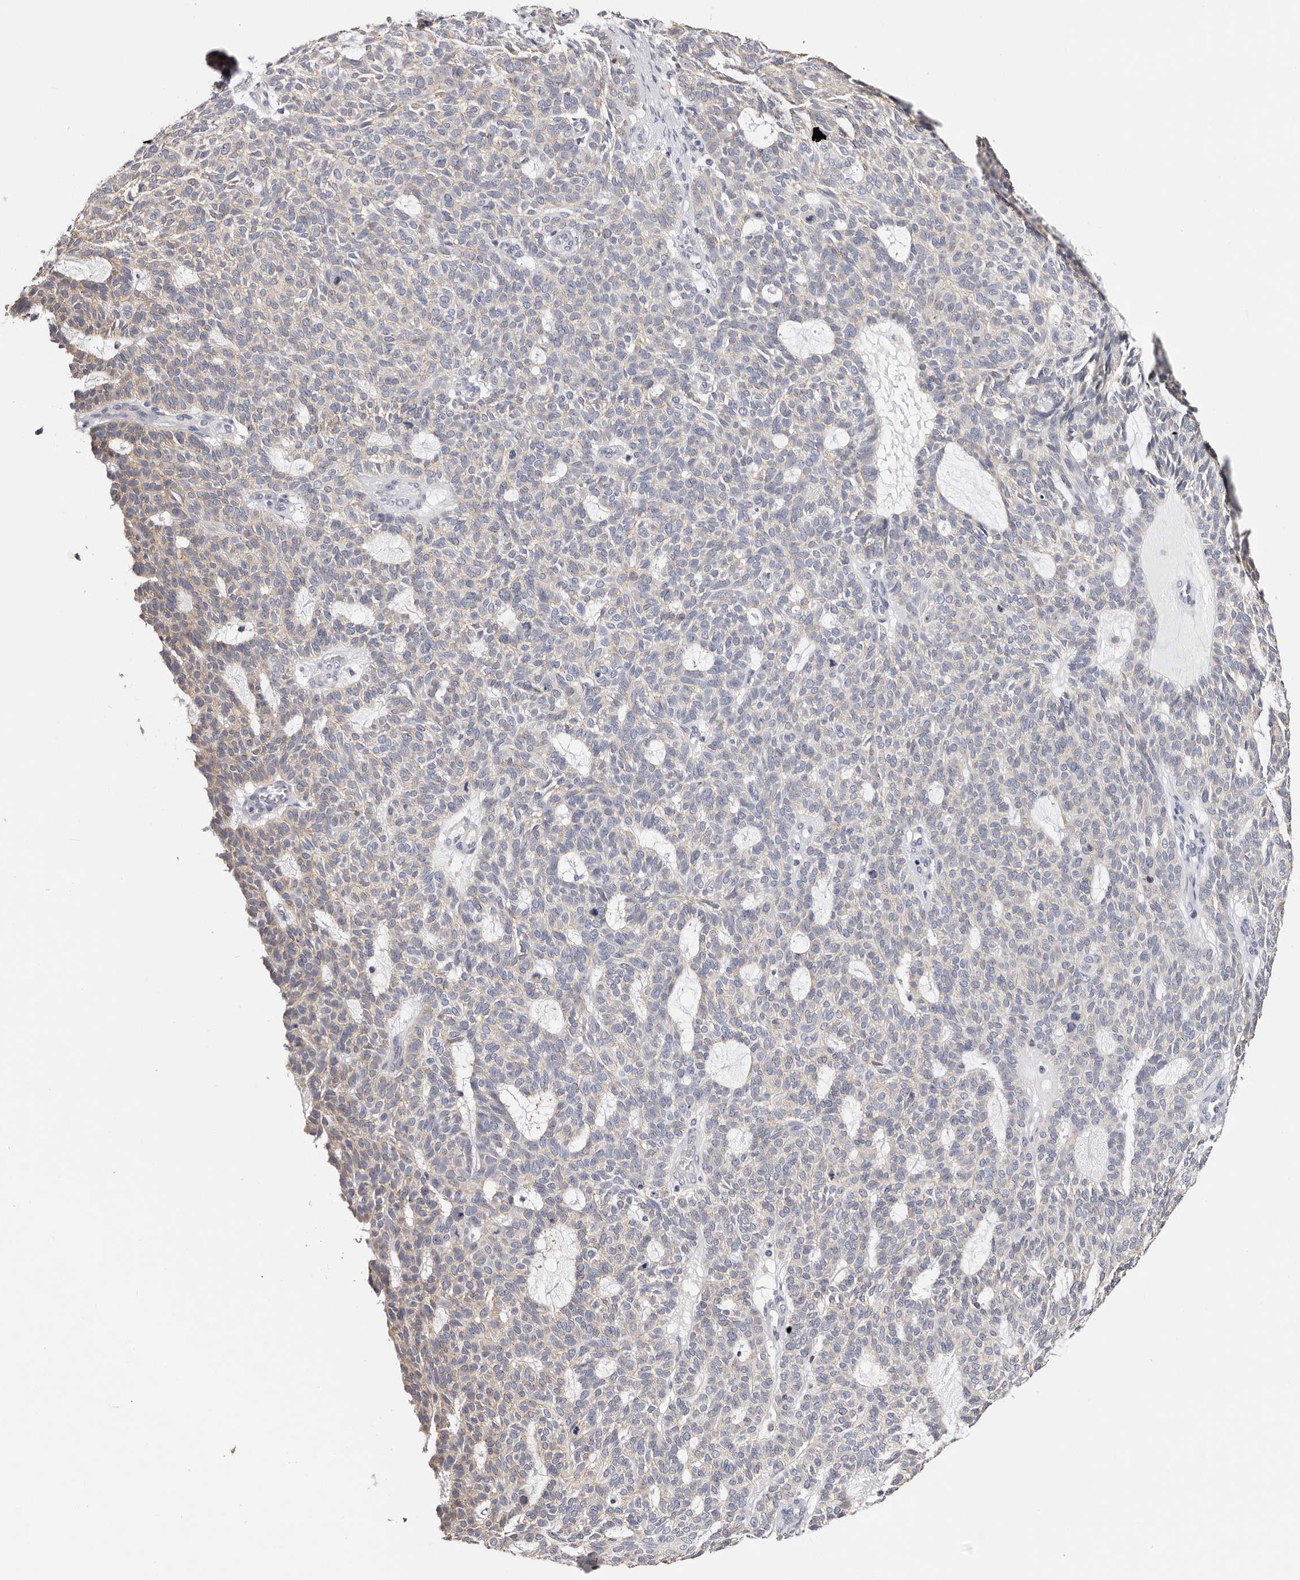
{"staining": {"intensity": "negative", "quantity": "none", "location": "none"}, "tissue": "skin cancer", "cell_type": "Tumor cells", "image_type": "cancer", "snomed": [{"axis": "morphology", "description": "Squamous cell carcinoma, NOS"}, {"axis": "topography", "description": "Skin"}], "caption": "Tumor cells show no significant expression in skin cancer (squamous cell carcinoma).", "gene": "ROM1", "patient": {"sex": "female", "age": 90}}